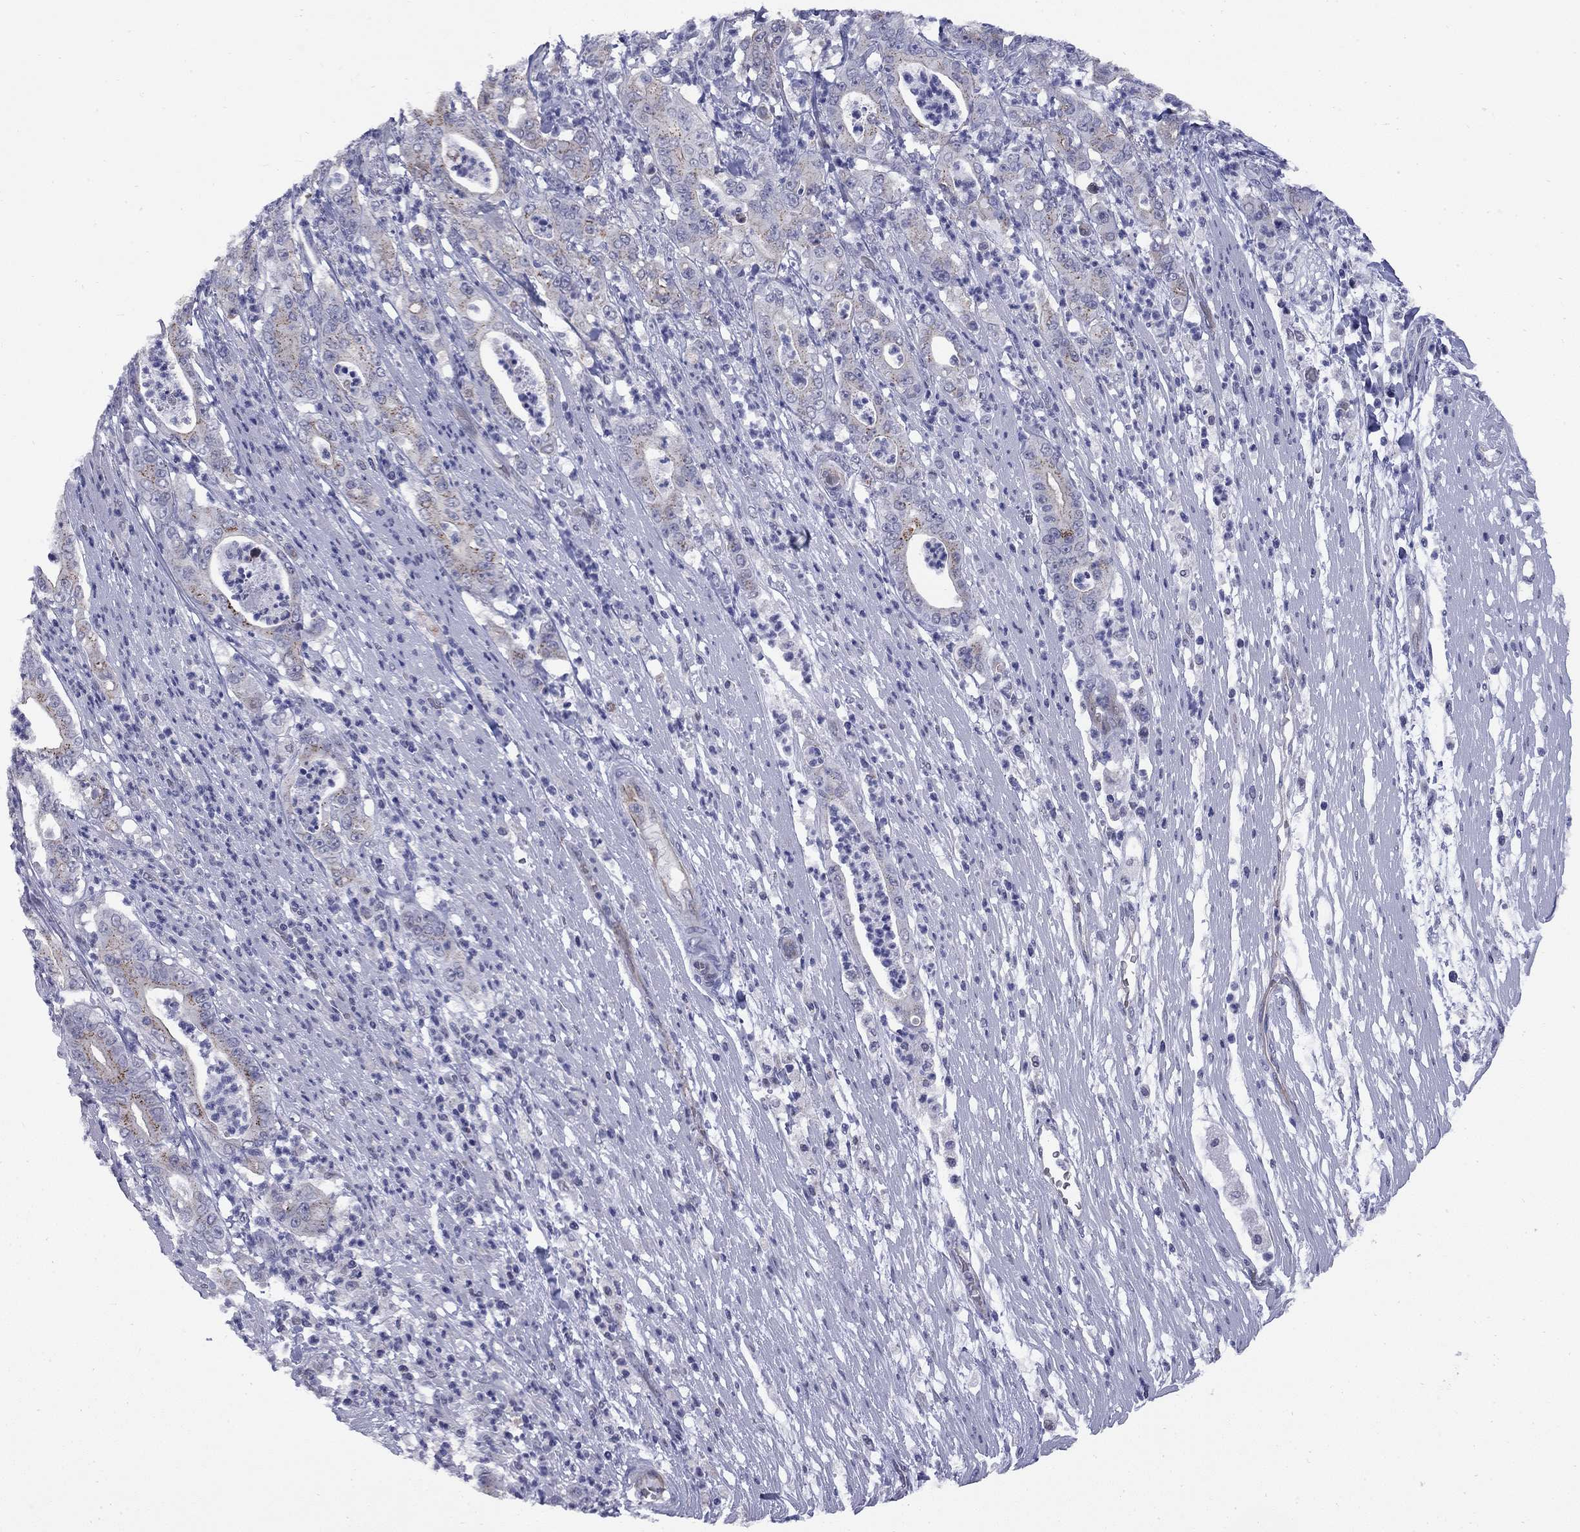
{"staining": {"intensity": "strong", "quantity": "25%-75%", "location": "cytoplasmic/membranous"}, "tissue": "pancreatic cancer", "cell_type": "Tumor cells", "image_type": "cancer", "snomed": [{"axis": "morphology", "description": "Adenocarcinoma, NOS"}, {"axis": "topography", "description": "Pancreas"}], "caption": "Immunohistochemistry (IHC) image of human pancreatic cancer (adenocarcinoma) stained for a protein (brown), which reveals high levels of strong cytoplasmic/membranous expression in about 25%-75% of tumor cells.", "gene": "HTR4", "patient": {"sex": "male", "age": 71}}